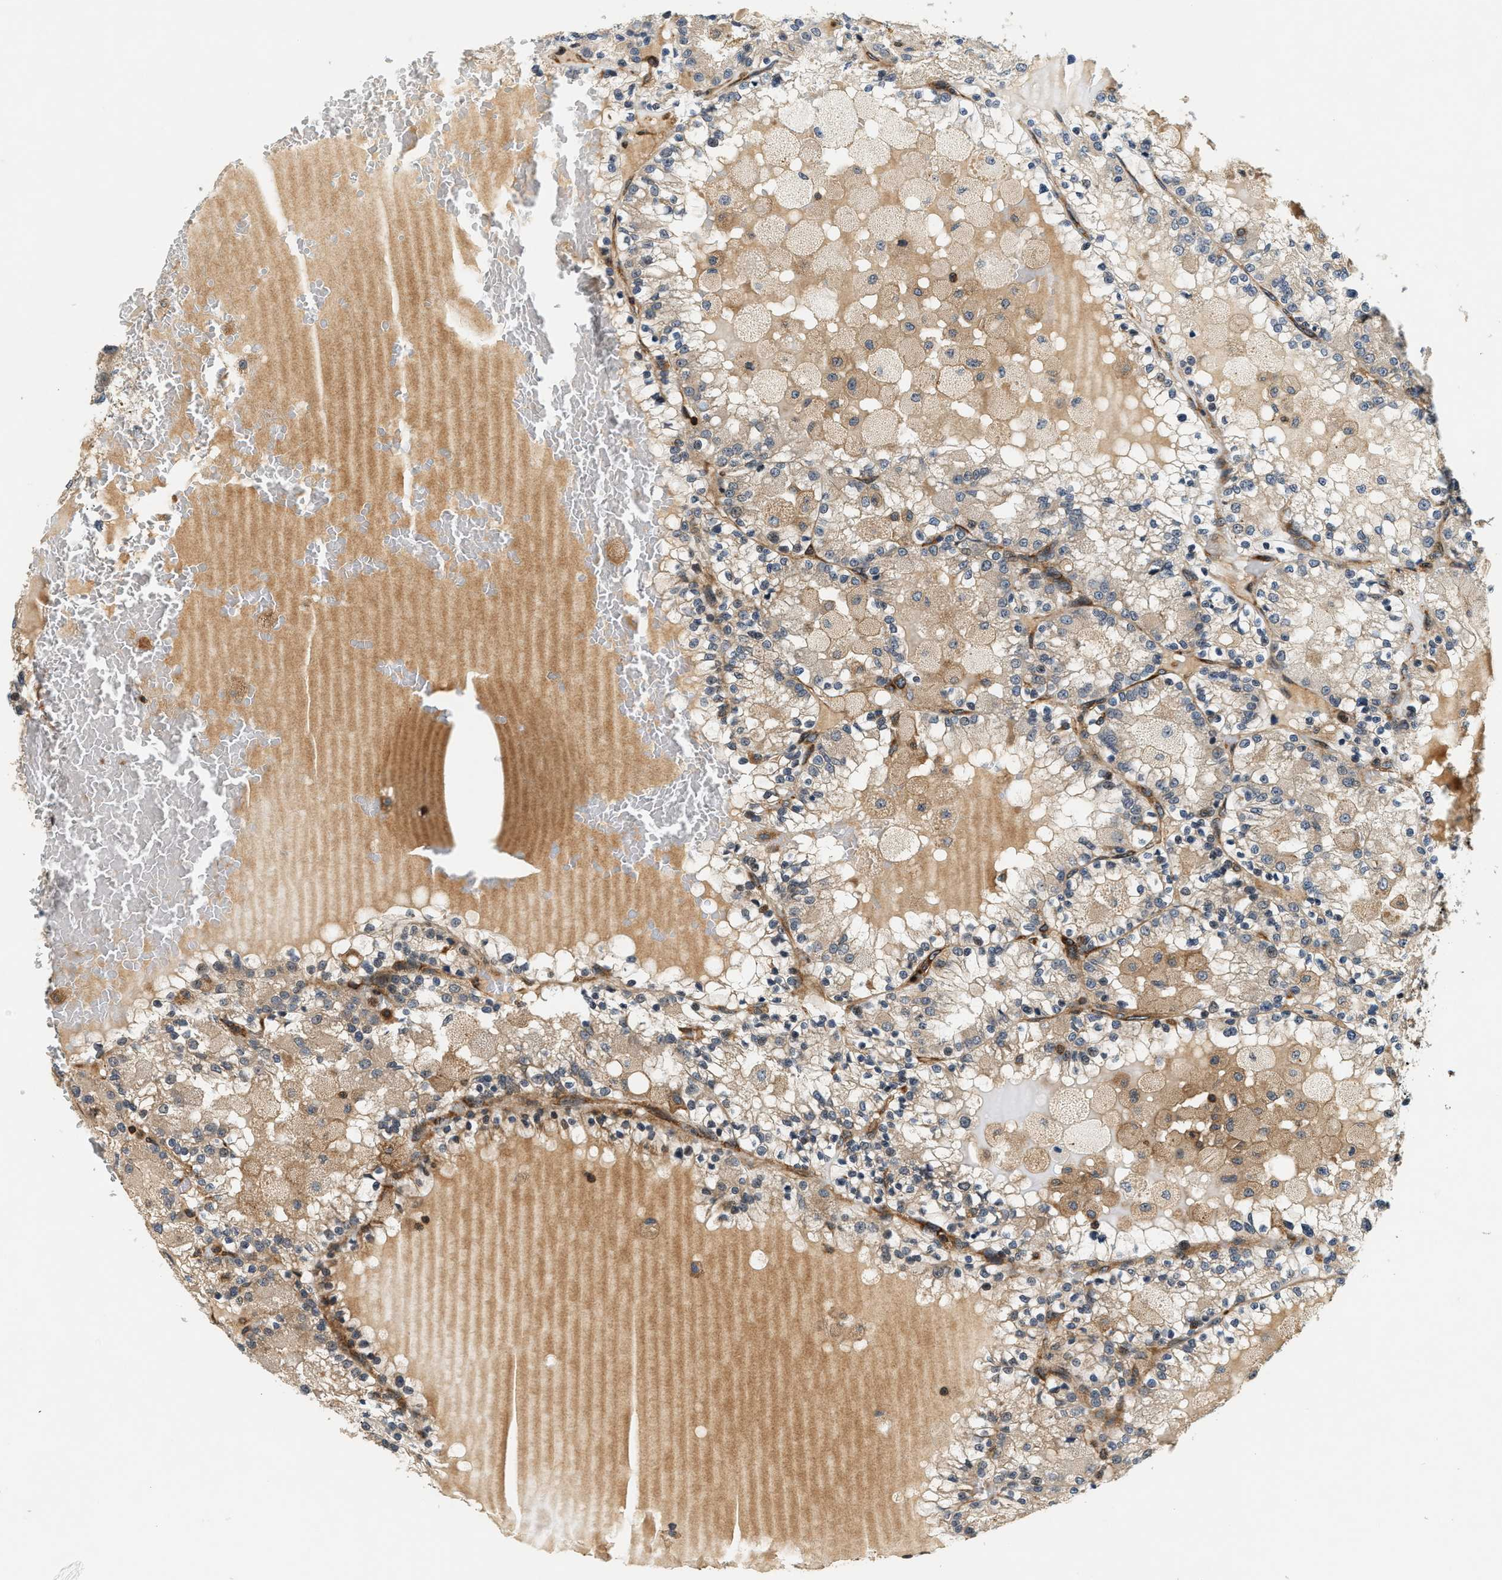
{"staining": {"intensity": "moderate", "quantity": "25%-75%", "location": "cytoplasmic/membranous"}, "tissue": "renal cancer", "cell_type": "Tumor cells", "image_type": "cancer", "snomed": [{"axis": "morphology", "description": "Adenocarcinoma, NOS"}, {"axis": "topography", "description": "Kidney"}], "caption": "A brown stain labels moderate cytoplasmic/membranous expression of a protein in human renal cancer tumor cells.", "gene": "SAMD9", "patient": {"sex": "female", "age": 56}}